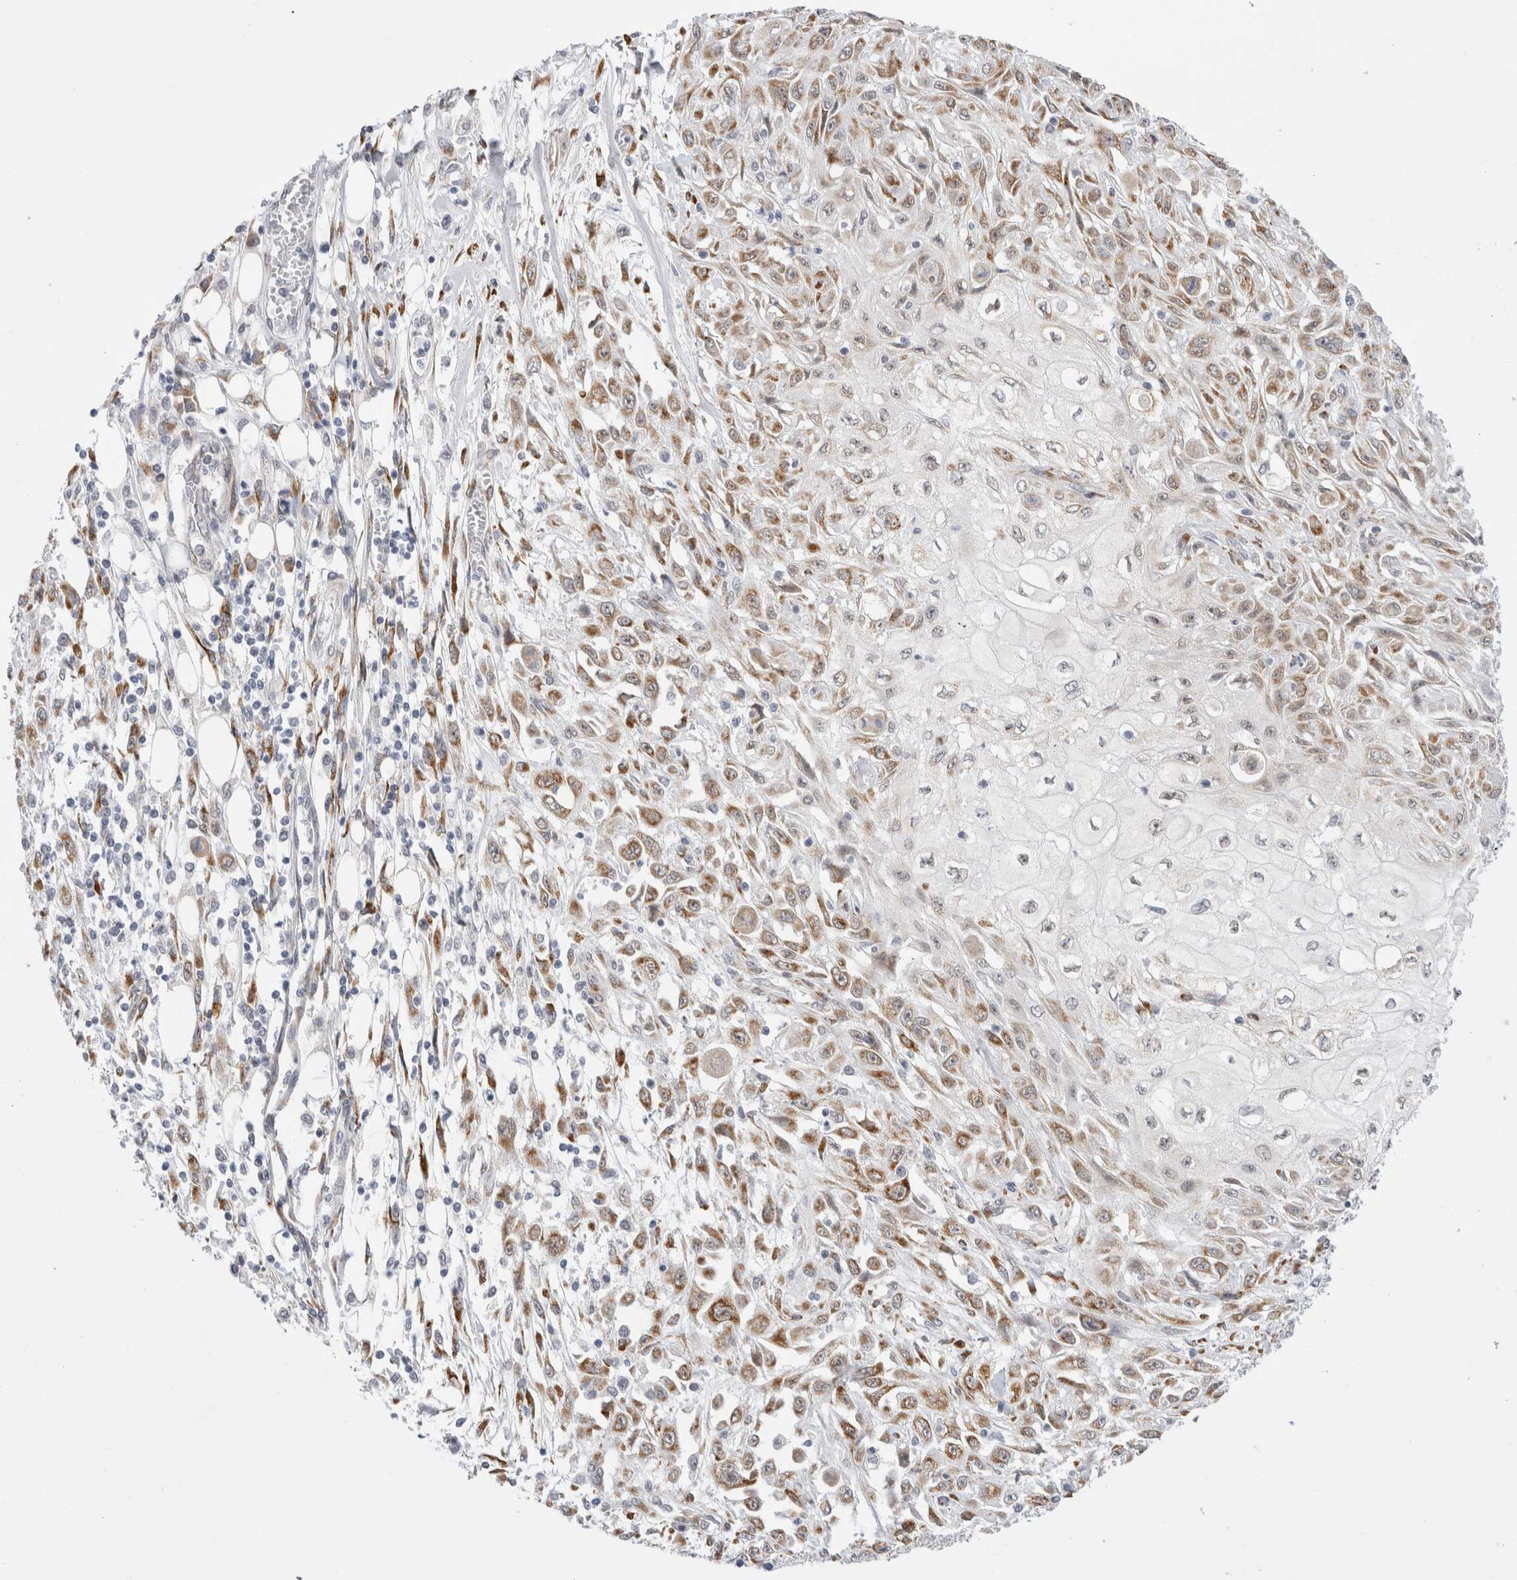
{"staining": {"intensity": "moderate", "quantity": ">75%", "location": "cytoplasmic/membranous"}, "tissue": "skin cancer", "cell_type": "Tumor cells", "image_type": "cancer", "snomed": [{"axis": "morphology", "description": "Squamous cell carcinoma, NOS"}, {"axis": "morphology", "description": "Squamous cell carcinoma, metastatic, NOS"}, {"axis": "topography", "description": "Skin"}, {"axis": "topography", "description": "Lymph node"}], "caption": "This photomicrograph displays immunohistochemistry staining of skin squamous cell carcinoma, with medium moderate cytoplasmic/membranous positivity in about >75% of tumor cells.", "gene": "TRMT1L", "patient": {"sex": "male", "age": 75}}